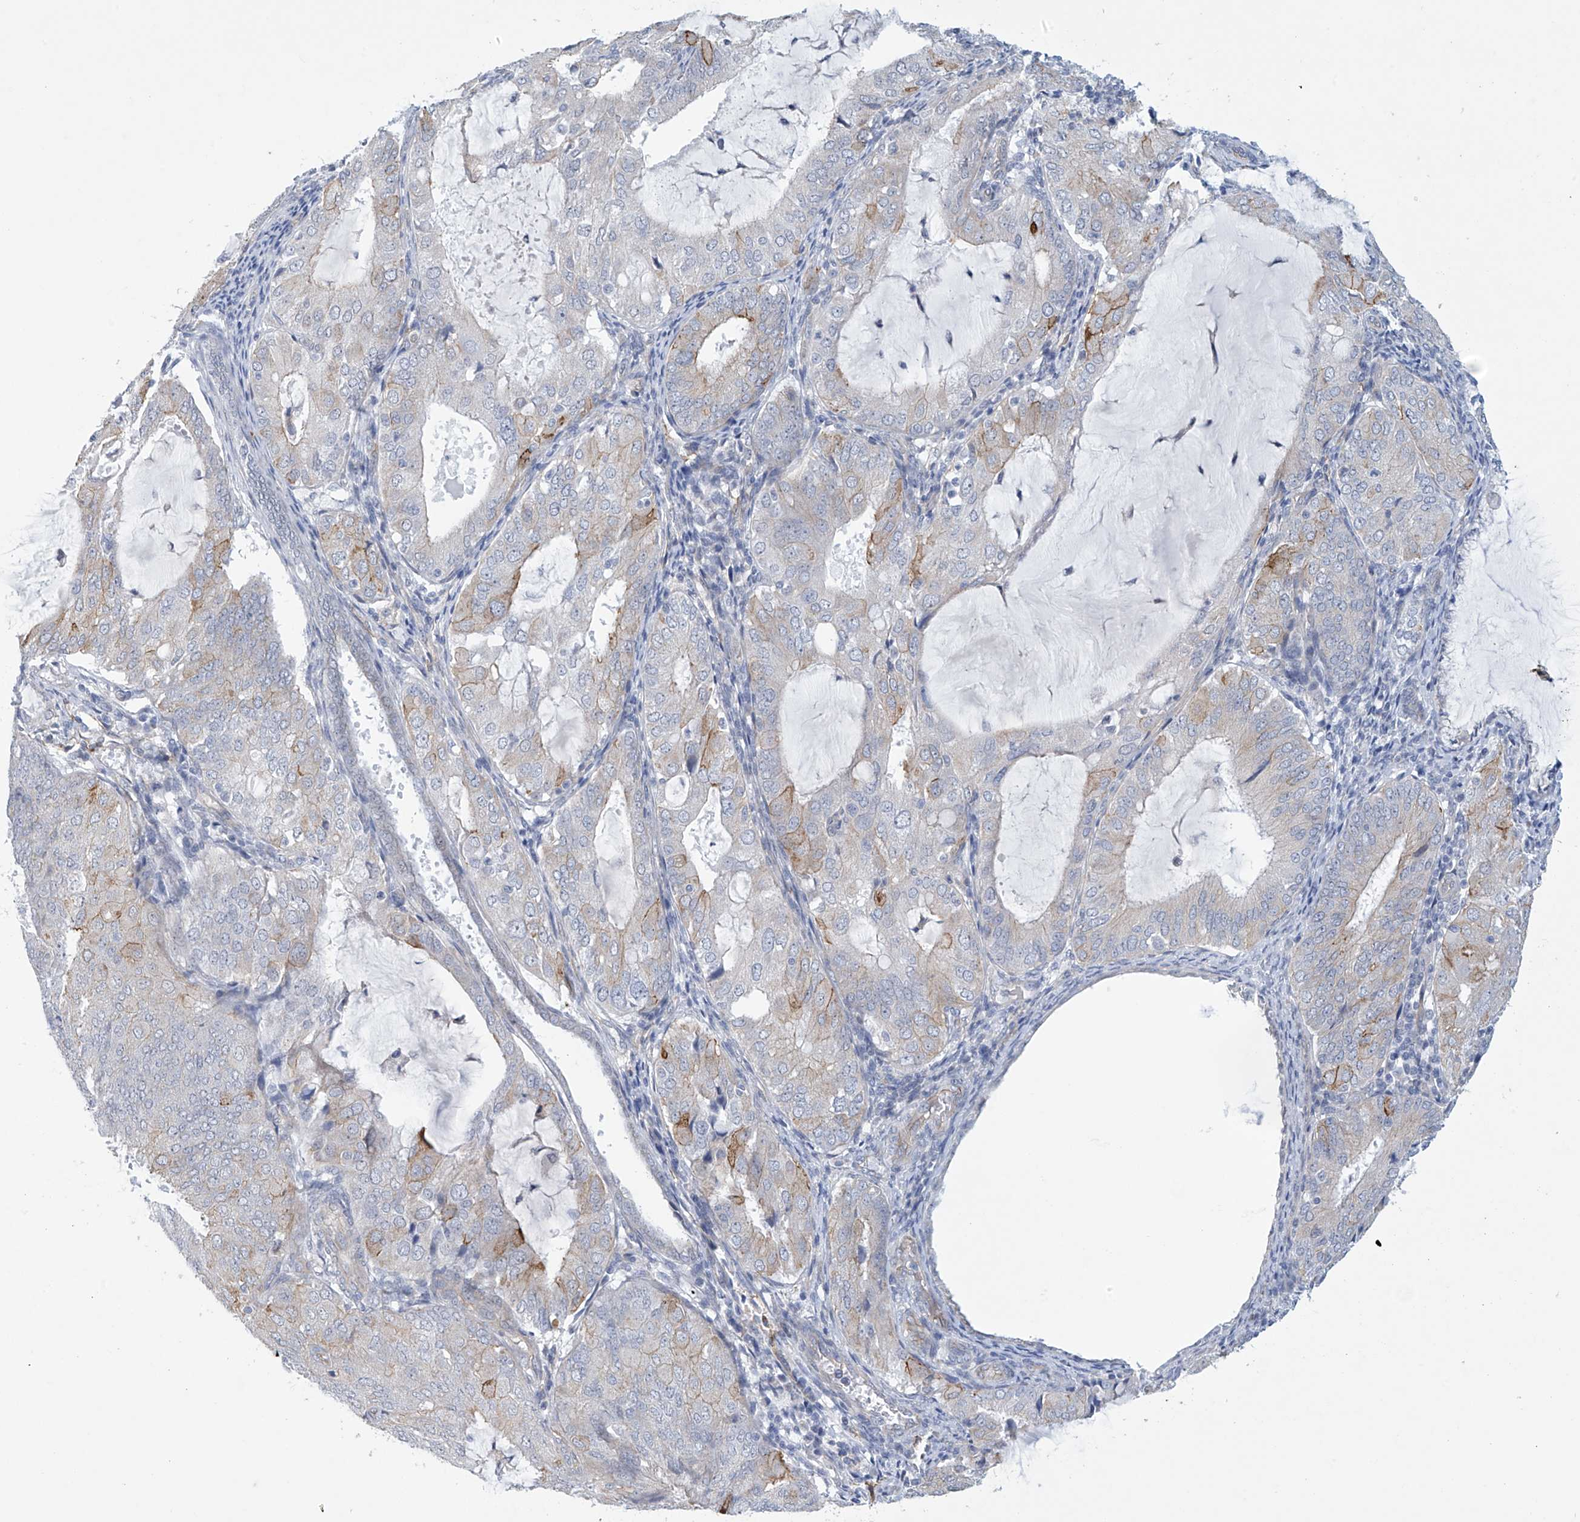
{"staining": {"intensity": "moderate", "quantity": "<25%", "location": "cytoplasmic/membranous"}, "tissue": "endometrial cancer", "cell_type": "Tumor cells", "image_type": "cancer", "snomed": [{"axis": "morphology", "description": "Adenocarcinoma, NOS"}, {"axis": "topography", "description": "Endometrium"}], "caption": "DAB immunohistochemical staining of human endometrial adenocarcinoma demonstrates moderate cytoplasmic/membranous protein expression in approximately <25% of tumor cells.", "gene": "ABHD13", "patient": {"sex": "female", "age": 81}}